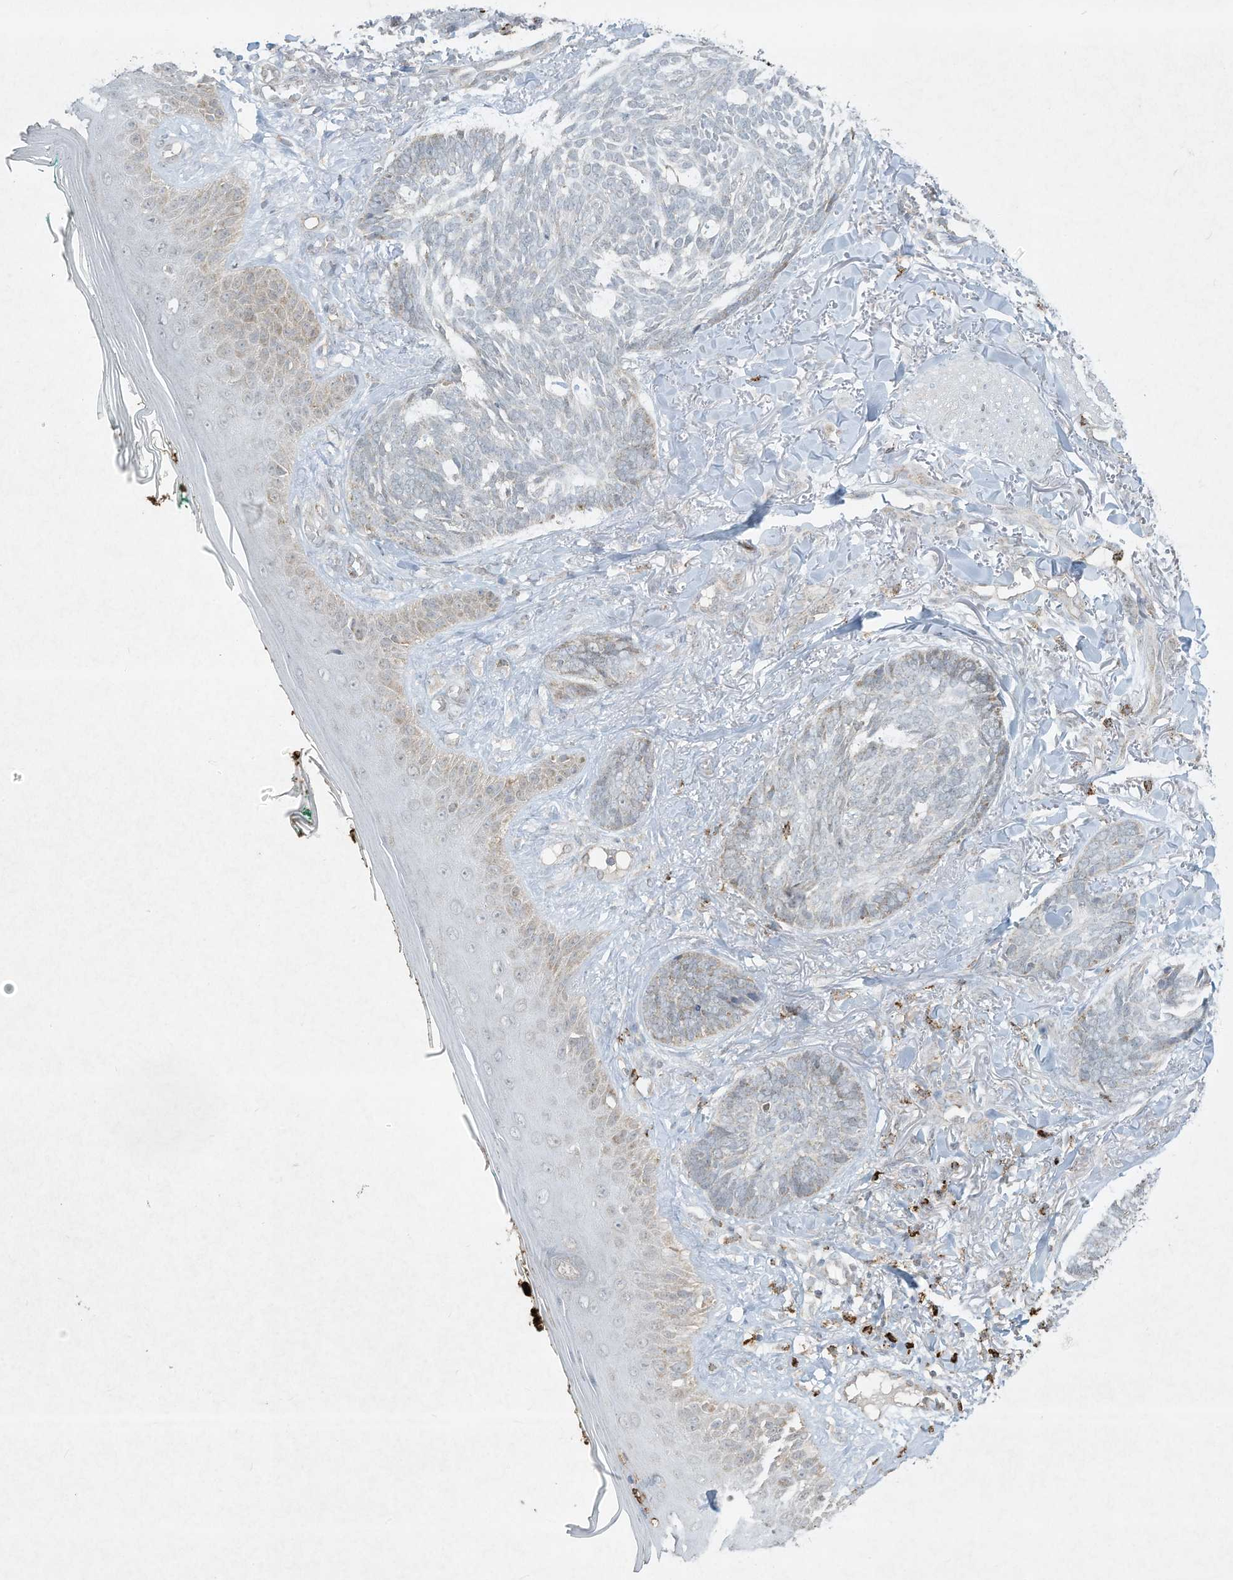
{"staining": {"intensity": "negative", "quantity": "none", "location": "none"}, "tissue": "skin cancer", "cell_type": "Tumor cells", "image_type": "cancer", "snomed": [{"axis": "morphology", "description": "Basal cell carcinoma"}, {"axis": "topography", "description": "Skin"}], "caption": "High magnification brightfield microscopy of skin basal cell carcinoma stained with DAB (3,3'-diaminobenzidine) (brown) and counterstained with hematoxylin (blue): tumor cells show no significant expression.", "gene": "CHRNA4", "patient": {"sex": "male", "age": 43}}